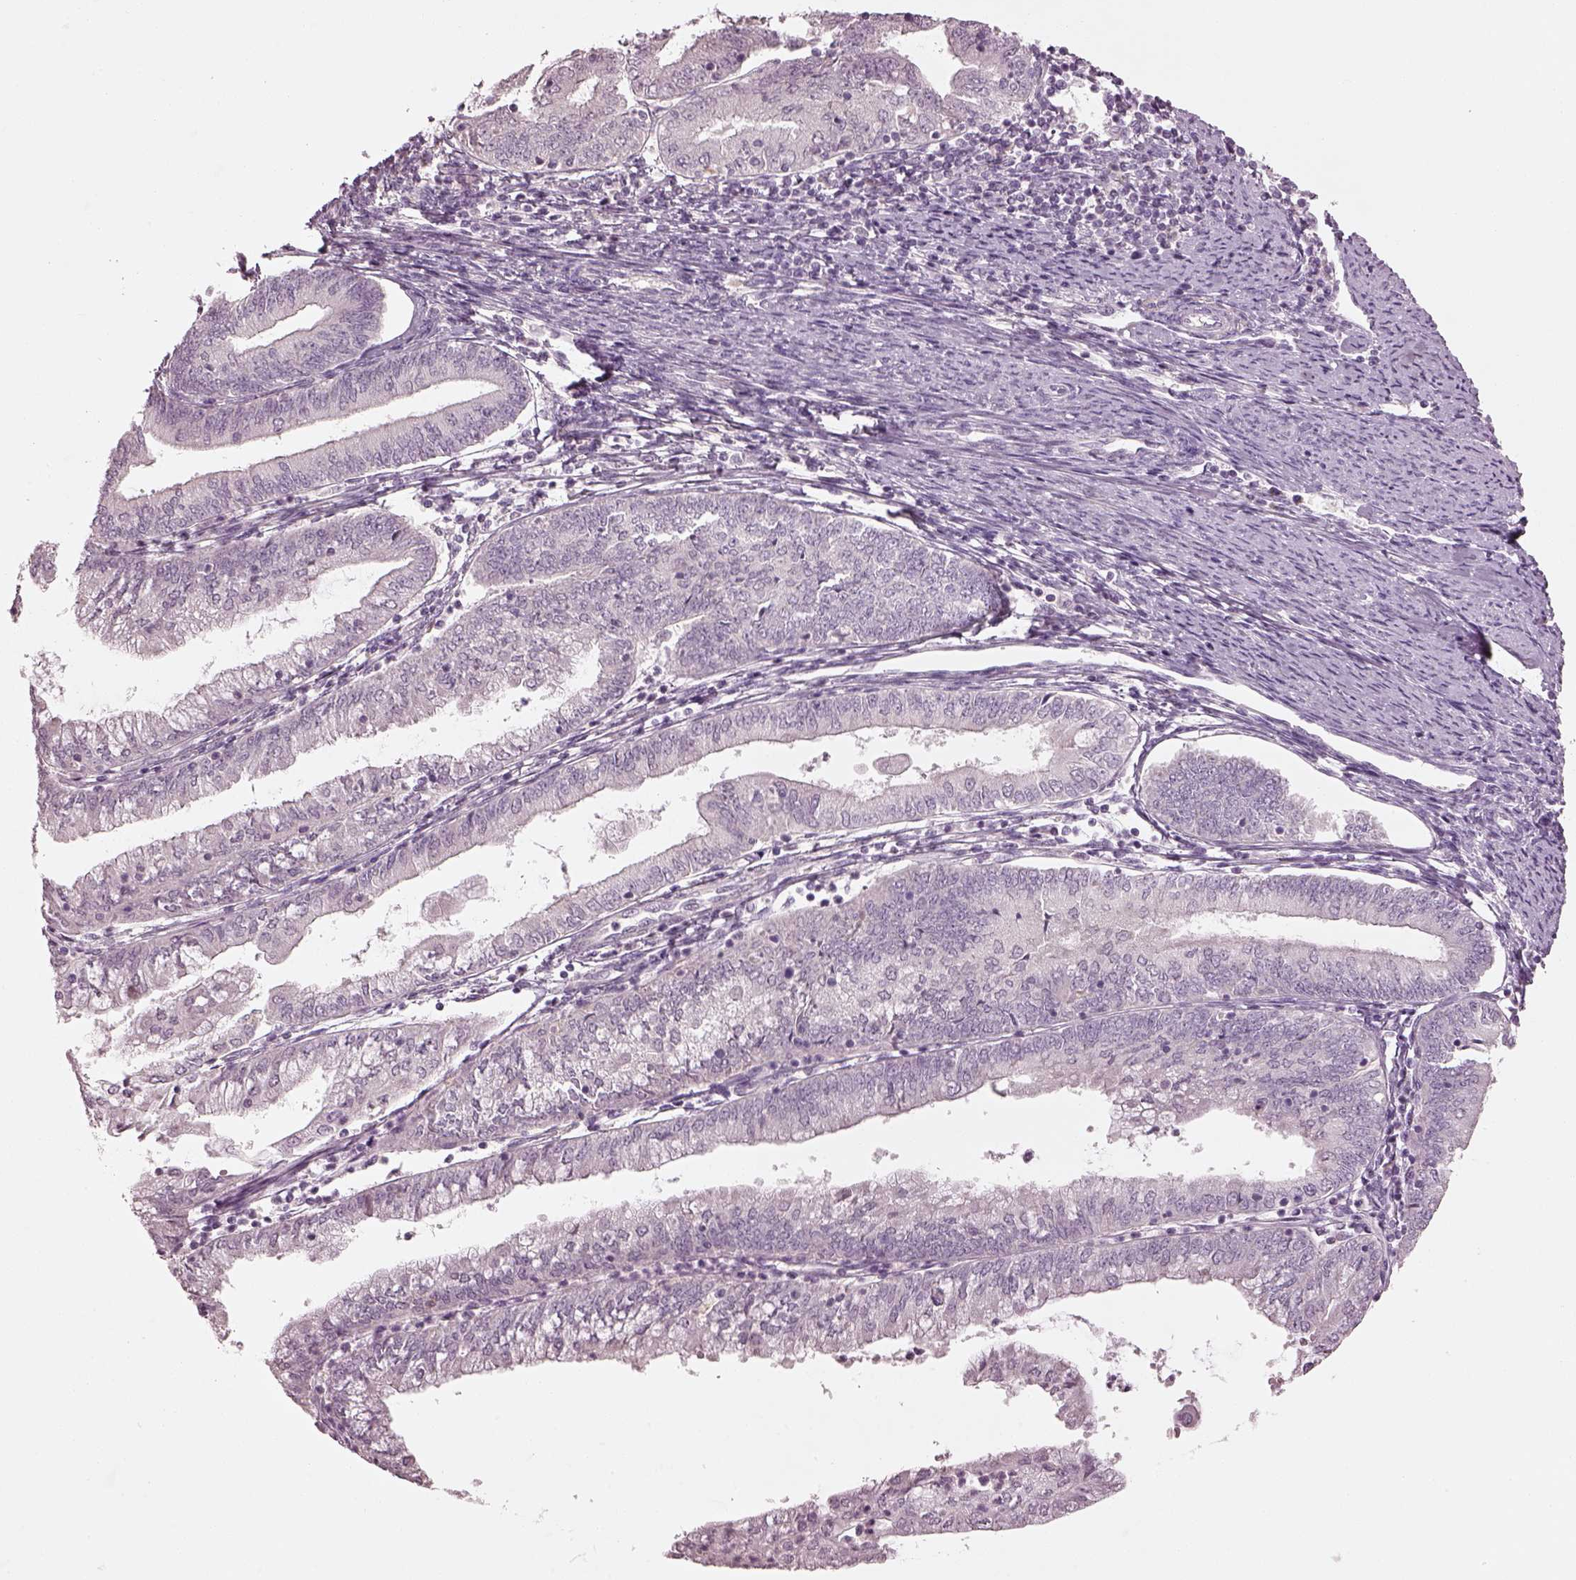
{"staining": {"intensity": "negative", "quantity": "none", "location": "none"}, "tissue": "endometrial cancer", "cell_type": "Tumor cells", "image_type": "cancer", "snomed": [{"axis": "morphology", "description": "Adenocarcinoma, NOS"}, {"axis": "topography", "description": "Endometrium"}], "caption": "Tumor cells are negative for brown protein staining in endometrial cancer (adenocarcinoma).", "gene": "SPATA6L", "patient": {"sex": "female", "age": 55}}